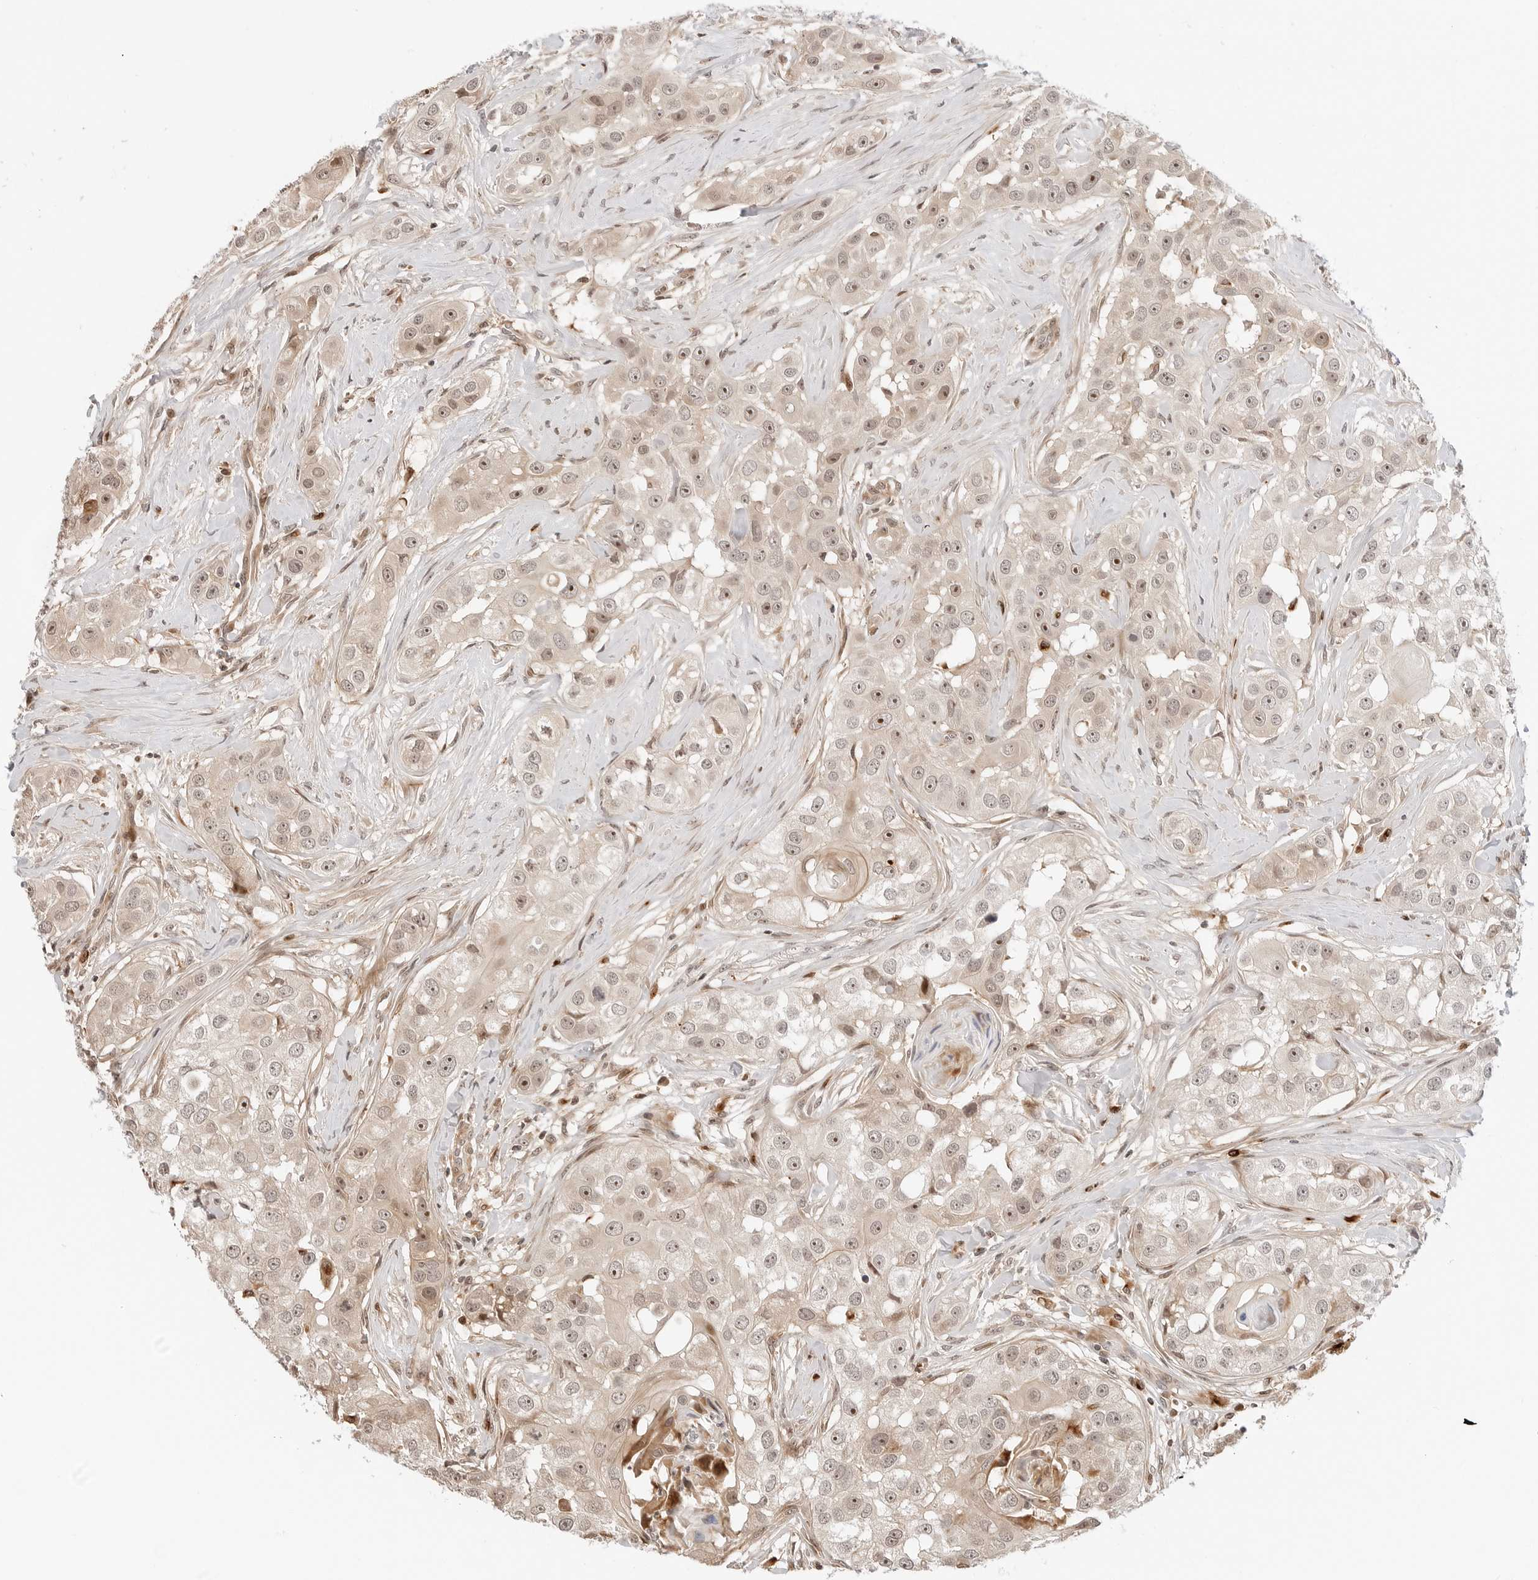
{"staining": {"intensity": "moderate", "quantity": ">75%", "location": "nuclear"}, "tissue": "head and neck cancer", "cell_type": "Tumor cells", "image_type": "cancer", "snomed": [{"axis": "morphology", "description": "Normal tissue, NOS"}, {"axis": "morphology", "description": "Squamous cell carcinoma, NOS"}, {"axis": "topography", "description": "Skeletal muscle"}, {"axis": "topography", "description": "Head-Neck"}], "caption": "The histopathology image displays a brown stain indicating the presence of a protein in the nuclear of tumor cells in head and neck cancer. (Stains: DAB (3,3'-diaminobenzidine) in brown, nuclei in blue, Microscopy: brightfield microscopy at high magnification).", "gene": "GEM", "patient": {"sex": "male", "age": 51}}